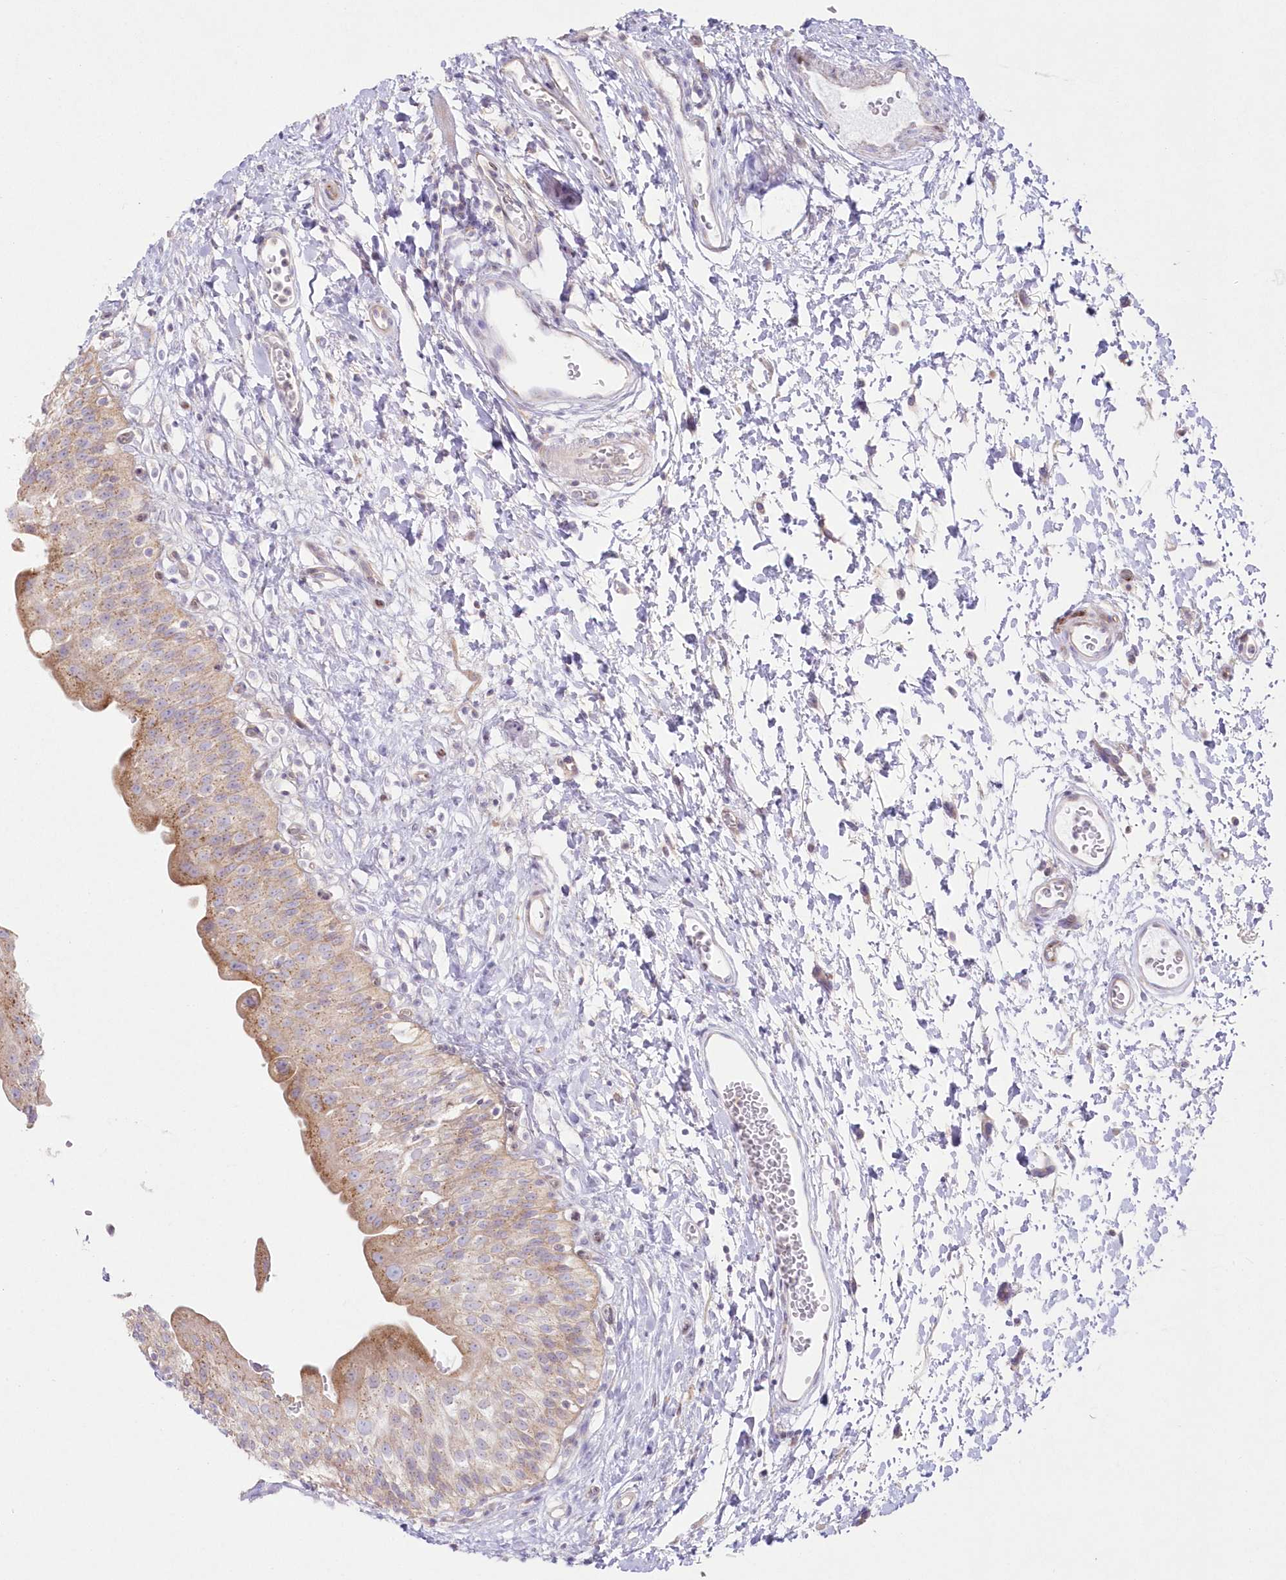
{"staining": {"intensity": "moderate", "quantity": ">75%", "location": "cytoplasmic/membranous"}, "tissue": "urinary bladder", "cell_type": "Urothelial cells", "image_type": "normal", "snomed": [{"axis": "morphology", "description": "Normal tissue, NOS"}, {"axis": "topography", "description": "Urinary bladder"}], "caption": "This micrograph reveals immunohistochemistry staining of normal urinary bladder, with medium moderate cytoplasmic/membranous expression in approximately >75% of urothelial cells.", "gene": "ZNF843", "patient": {"sex": "male", "age": 51}}